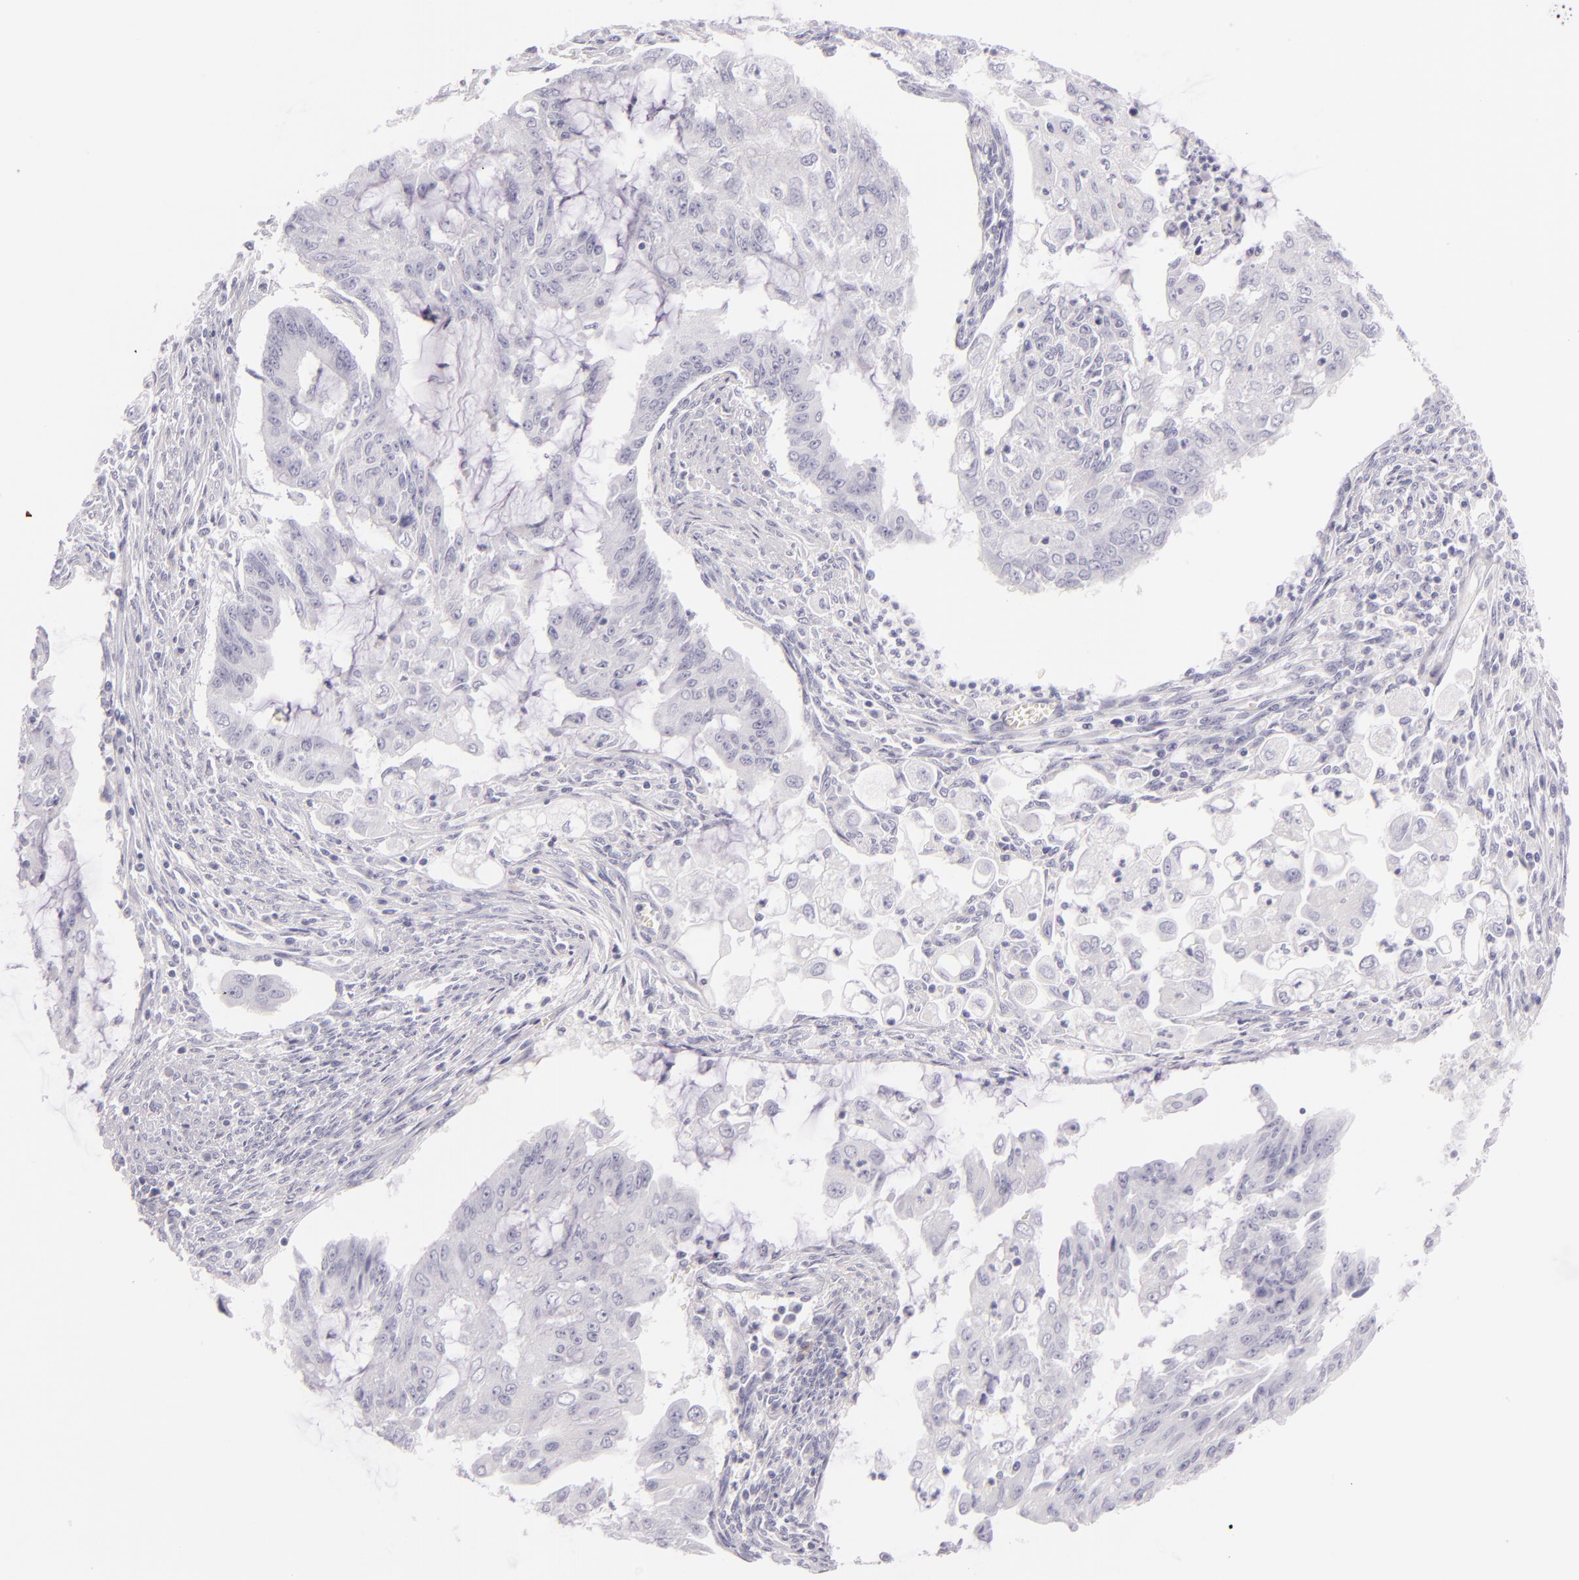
{"staining": {"intensity": "negative", "quantity": "none", "location": "none"}, "tissue": "endometrial cancer", "cell_type": "Tumor cells", "image_type": "cancer", "snomed": [{"axis": "morphology", "description": "Adenocarcinoma, NOS"}, {"axis": "topography", "description": "Endometrium"}], "caption": "Adenocarcinoma (endometrial) was stained to show a protein in brown. There is no significant positivity in tumor cells. Nuclei are stained in blue.", "gene": "INA", "patient": {"sex": "female", "age": 75}}